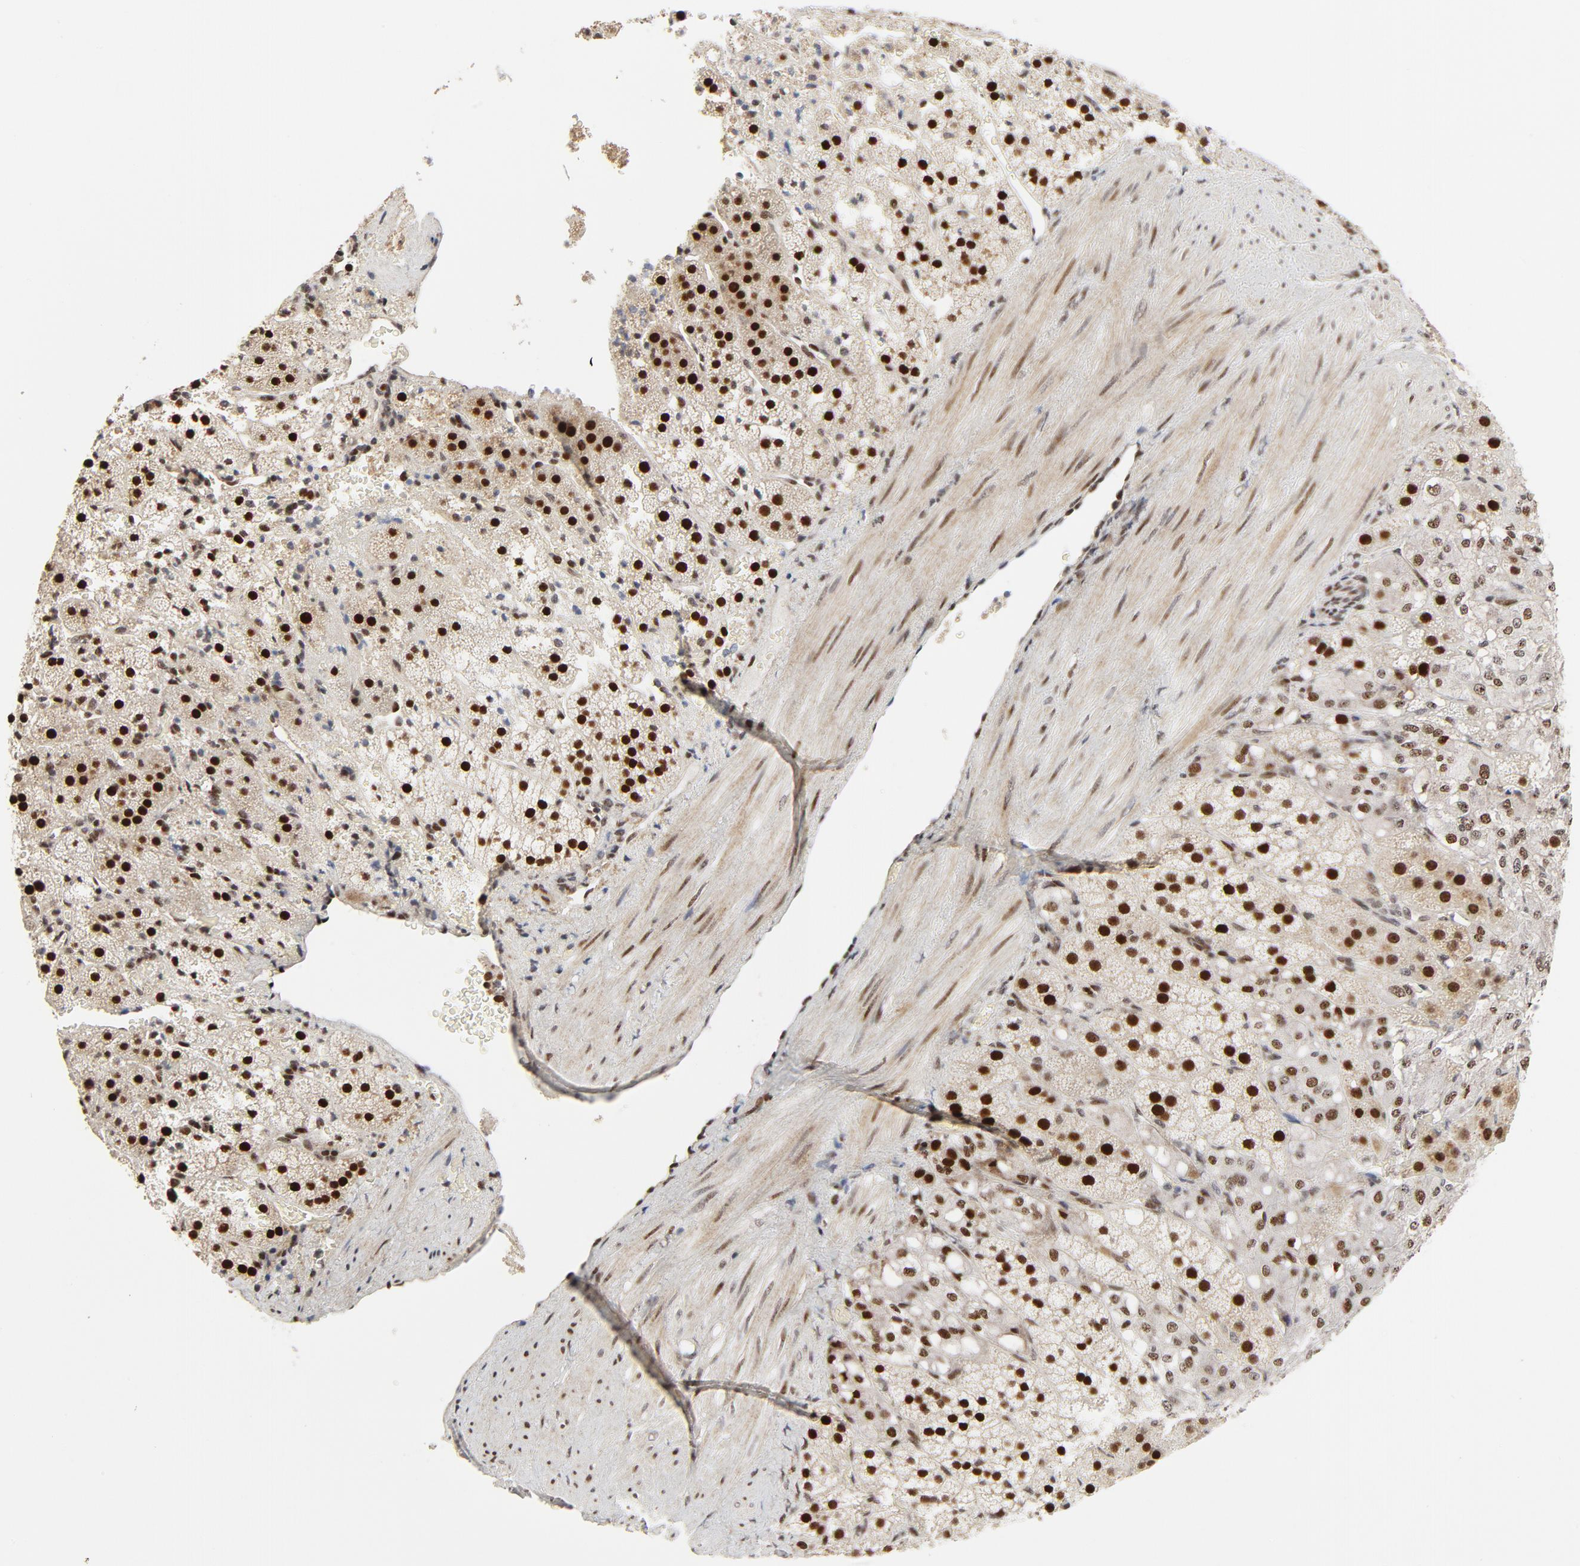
{"staining": {"intensity": "strong", "quantity": ">75%", "location": "nuclear"}, "tissue": "adrenal gland", "cell_type": "Glandular cells", "image_type": "normal", "snomed": [{"axis": "morphology", "description": "Normal tissue, NOS"}, {"axis": "topography", "description": "Adrenal gland"}], "caption": "This is an image of immunohistochemistry staining of normal adrenal gland, which shows strong staining in the nuclear of glandular cells.", "gene": "GTF2I", "patient": {"sex": "female", "age": 44}}